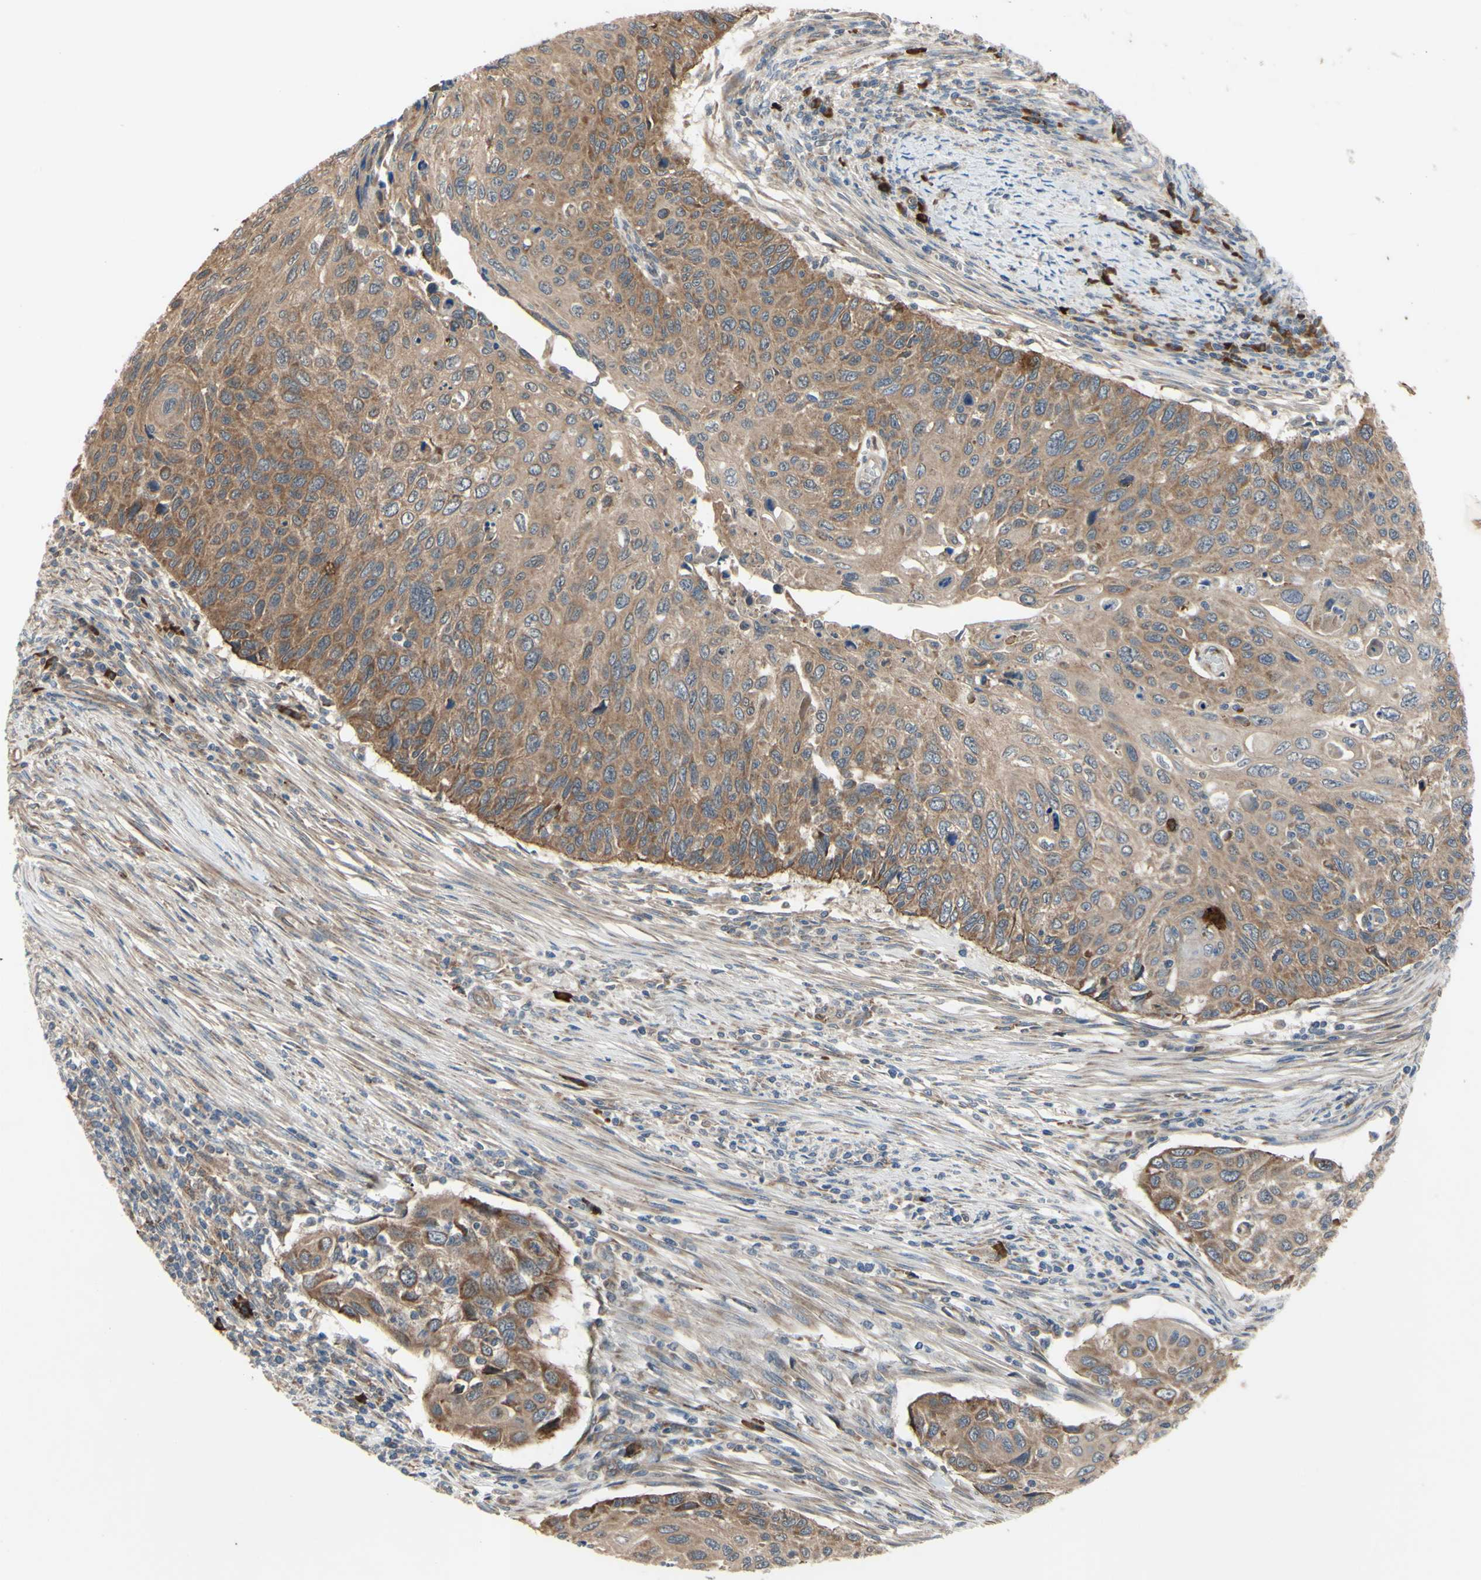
{"staining": {"intensity": "moderate", "quantity": ">75%", "location": "cytoplasmic/membranous"}, "tissue": "cervical cancer", "cell_type": "Tumor cells", "image_type": "cancer", "snomed": [{"axis": "morphology", "description": "Squamous cell carcinoma, NOS"}, {"axis": "topography", "description": "Cervix"}], "caption": "Cervical squamous cell carcinoma stained with immunohistochemistry displays moderate cytoplasmic/membranous positivity in about >75% of tumor cells.", "gene": "XIAP", "patient": {"sex": "female", "age": 70}}